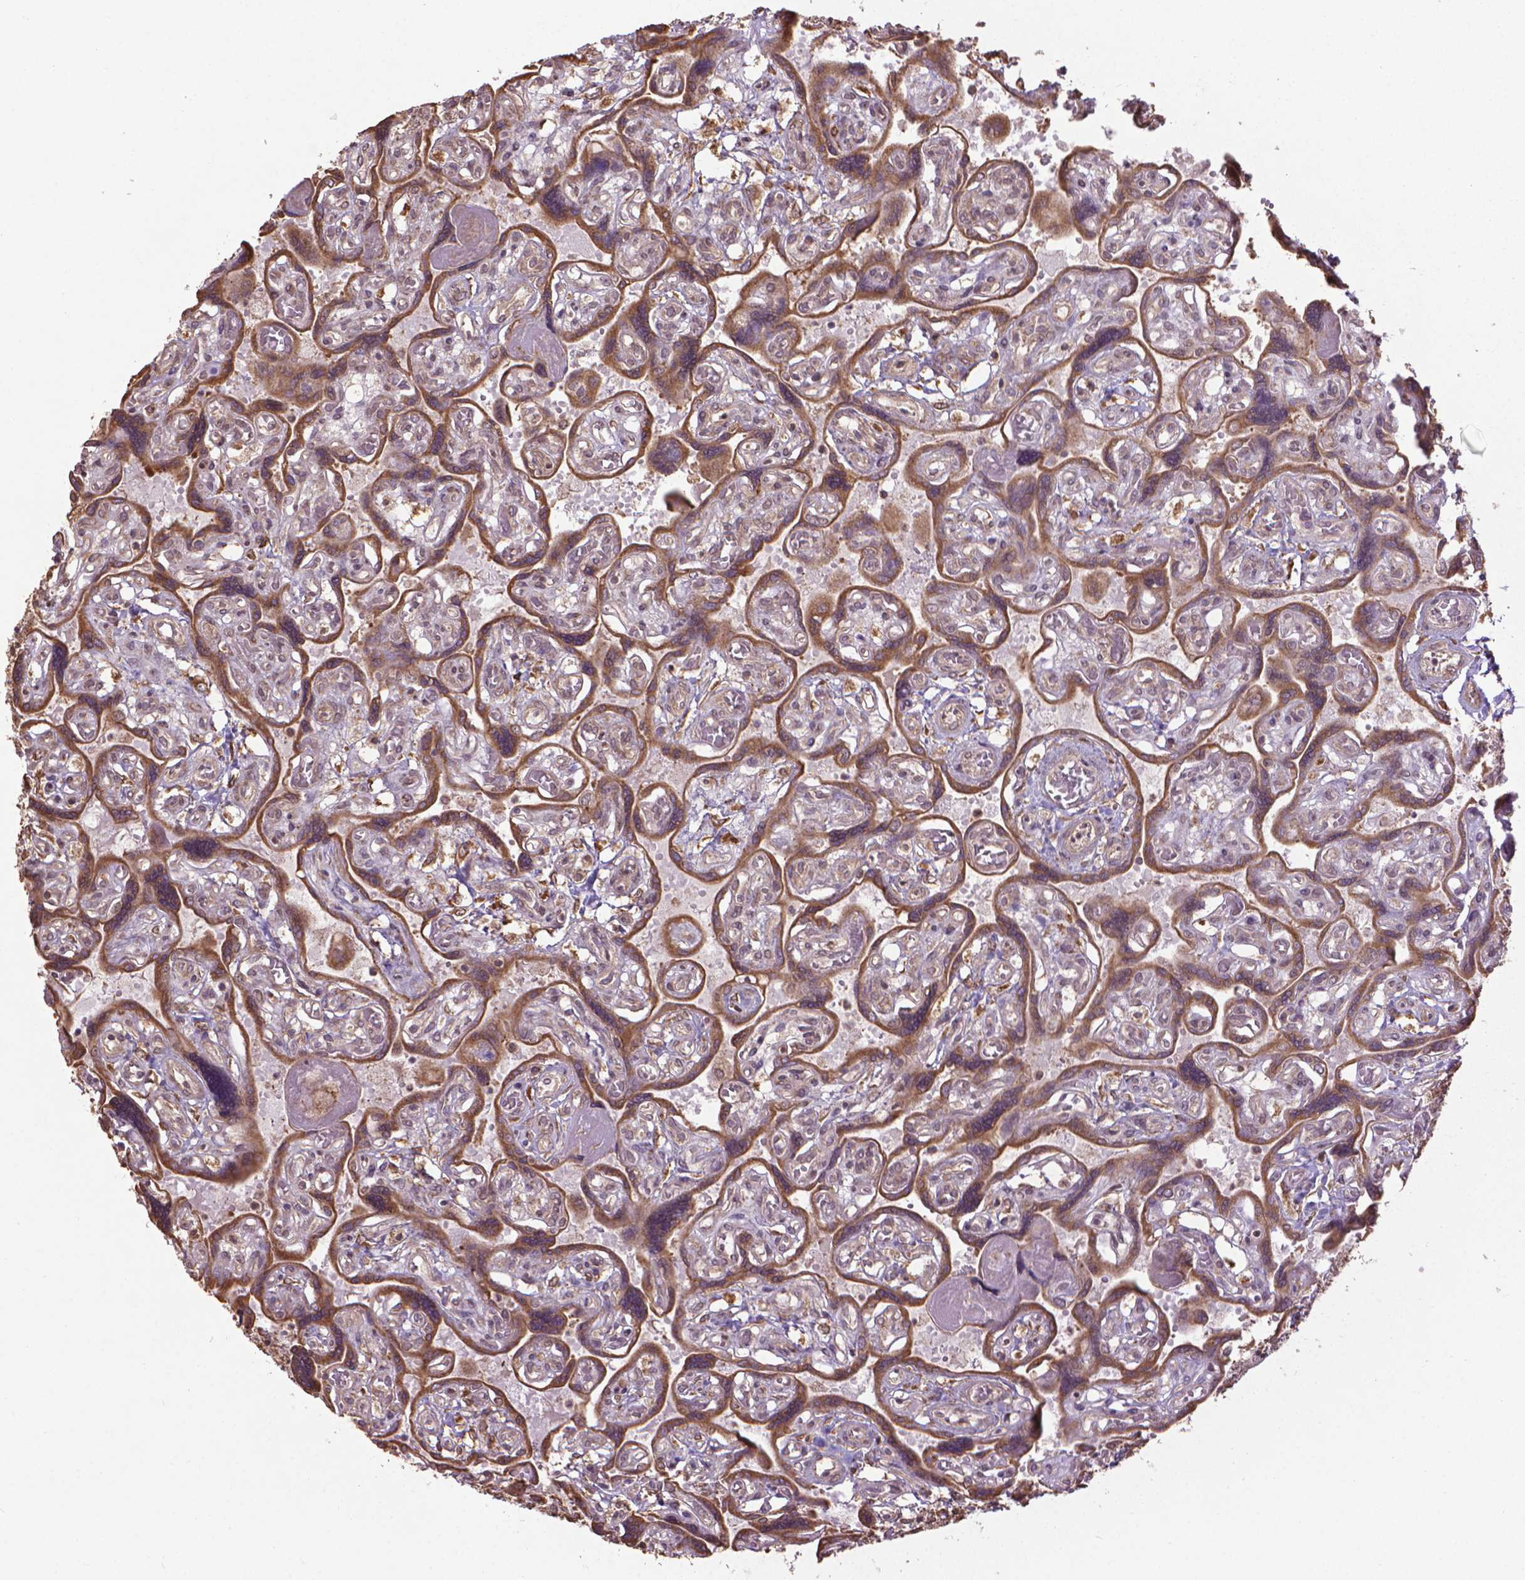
{"staining": {"intensity": "strong", "quantity": ">75%", "location": "cytoplasmic/membranous"}, "tissue": "placenta", "cell_type": "Decidual cells", "image_type": "normal", "snomed": [{"axis": "morphology", "description": "Normal tissue, NOS"}, {"axis": "topography", "description": "Placenta"}], "caption": "Brown immunohistochemical staining in normal placenta exhibits strong cytoplasmic/membranous staining in approximately >75% of decidual cells. (Stains: DAB in brown, nuclei in blue, Microscopy: brightfield microscopy at high magnification).", "gene": "GAS1", "patient": {"sex": "female", "age": 32}}